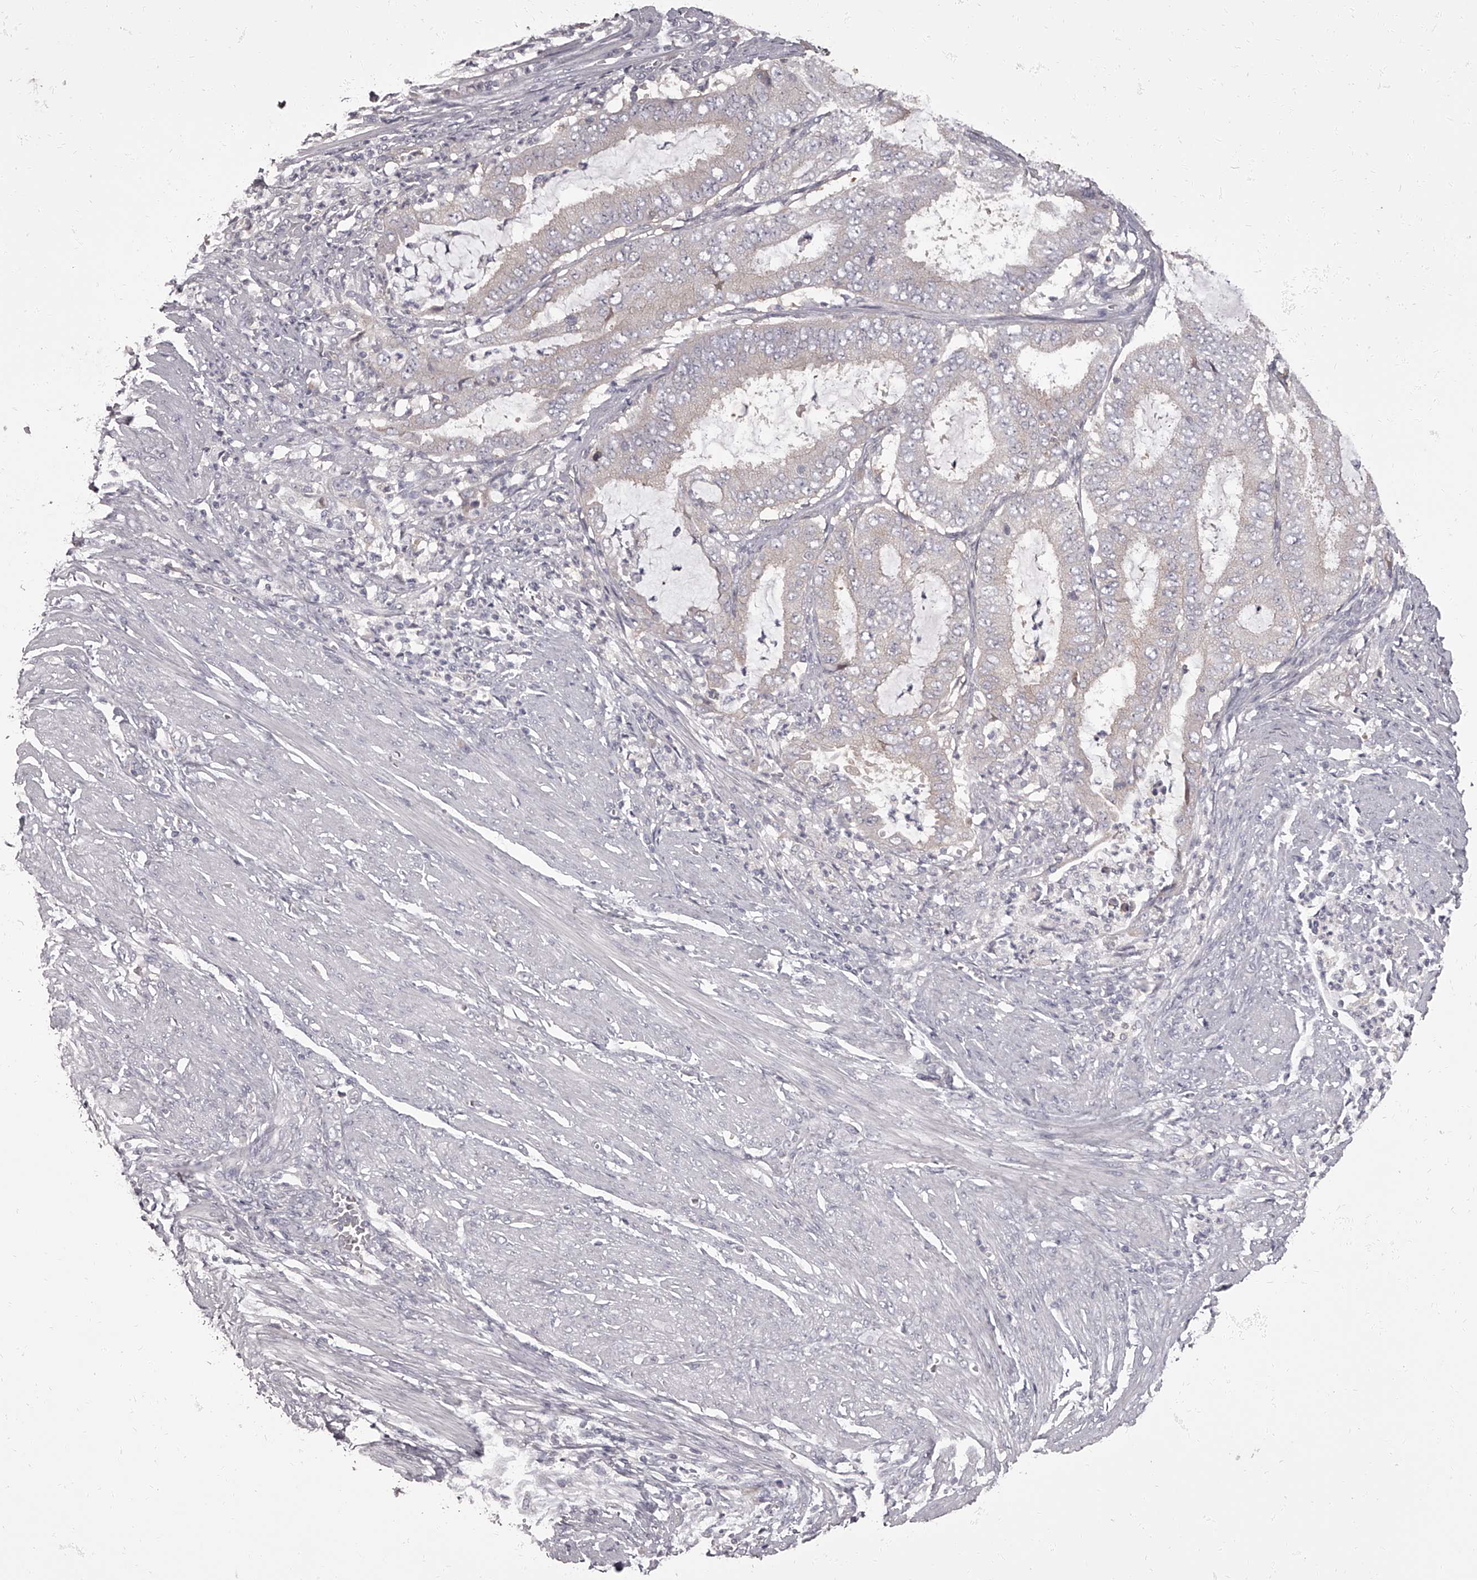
{"staining": {"intensity": "negative", "quantity": "none", "location": "none"}, "tissue": "endometrial cancer", "cell_type": "Tumor cells", "image_type": "cancer", "snomed": [{"axis": "morphology", "description": "Adenocarcinoma, NOS"}, {"axis": "topography", "description": "Endometrium"}], "caption": "Endometrial cancer (adenocarcinoma) was stained to show a protein in brown. There is no significant expression in tumor cells. (Stains: DAB immunohistochemistry with hematoxylin counter stain, Microscopy: brightfield microscopy at high magnification).", "gene": "APEH", "patient": {"sex": "female", "age": 51}}